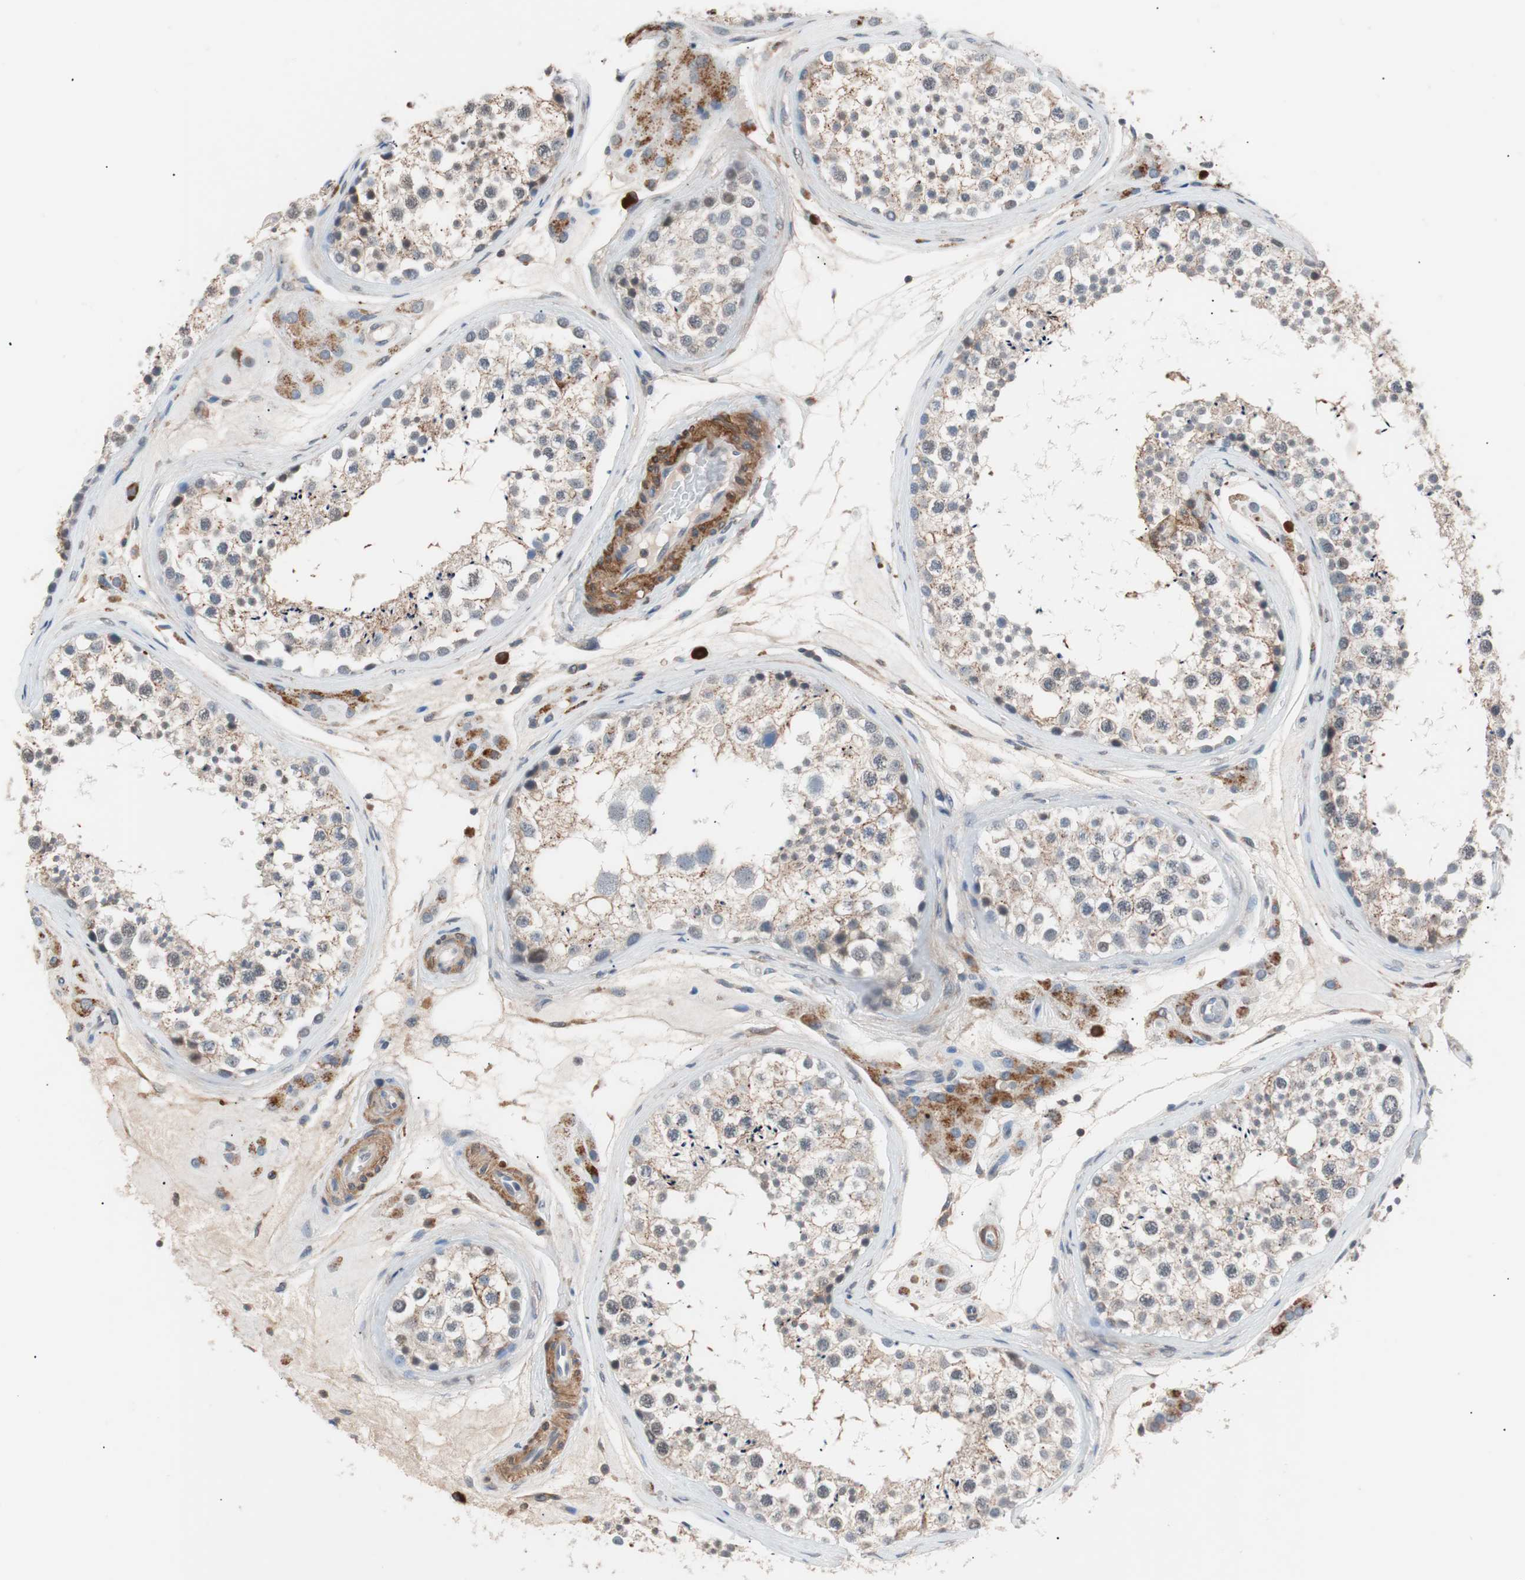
{"staining": {"intensity": "weak", "quantity": "25%-75%", "location": "cytoplasmic/membranous"}, "tissue": "testis", "cell_type": "Cells in seminiferous ducts", "image_type": "normal", "snomed": [{"axis": "morphology", "description": "Normal tissue, NOS"}, {"axis": "topography", "description": "Testis"}], "caption": "Cells in seminiferous ducts show low levels of weak cytoplasmic/membranous expression in approximately 25%-75% of cells in normal human testis.", "gene": "LITAF", "patient": {"sex": "male", "age": 46}}